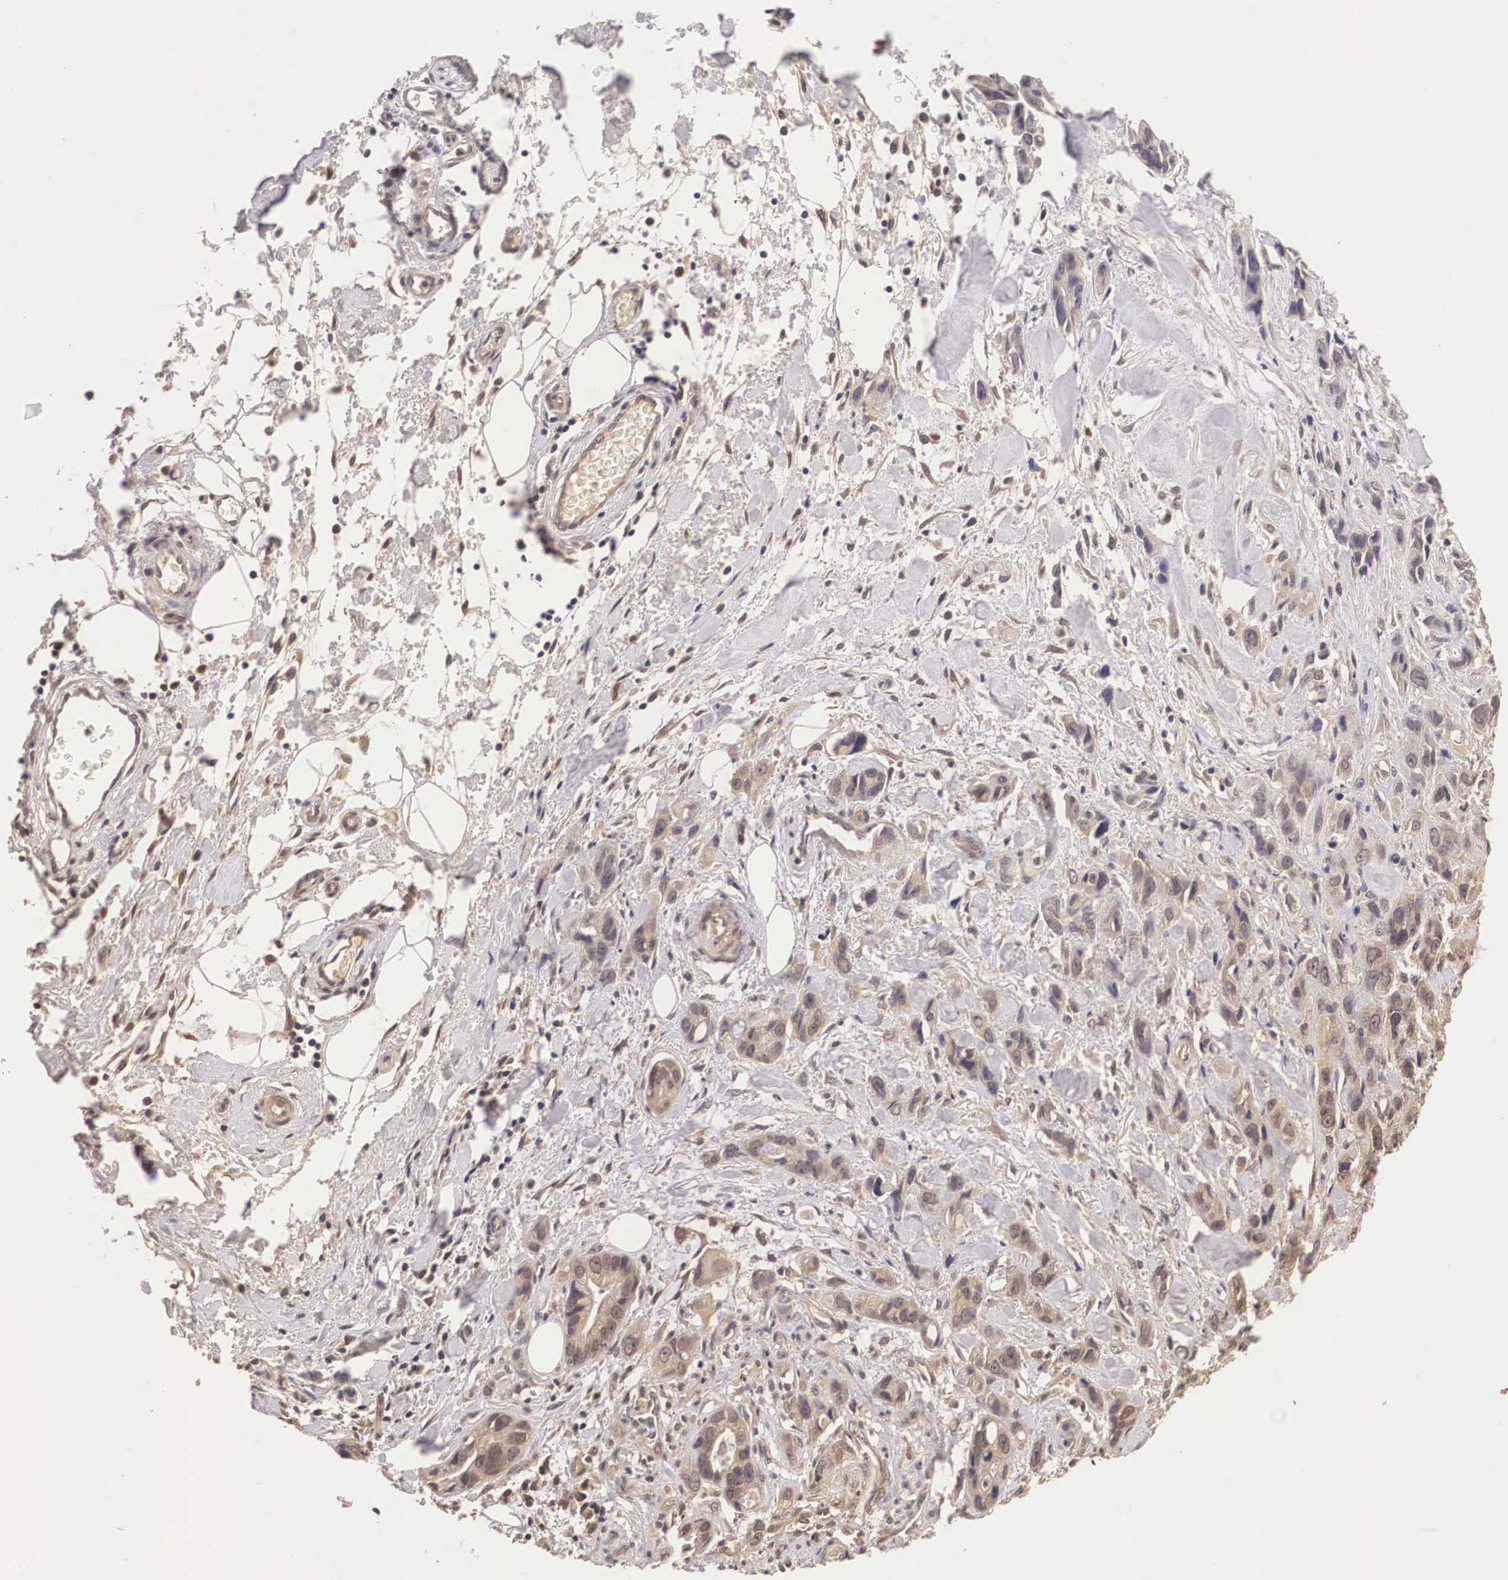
{"staining": {"intensity": "moderate", "quantity": ">75%", "location": "cytoplasmic/membranous"}, "tissue": "stomach cancer", "cell_type": "Tumor cells", "image_type": "cancer", "snomed": [{"axis": "morphology", "description": "Adenocarcinoma, NOS"}, {"axis": "topography", "description": "Stomach, upper"}], "caption": "Protein expression analysis of stomach cancer displays moderate cytoplasmic/membranous expression in about >75% of tumor cells. (DAB (3,3'-diaminobenzidine) IHC with brightfield microscopy, high magnification).", "gene": "BCL6", "patient": {"sex": "male", "age": 47}}